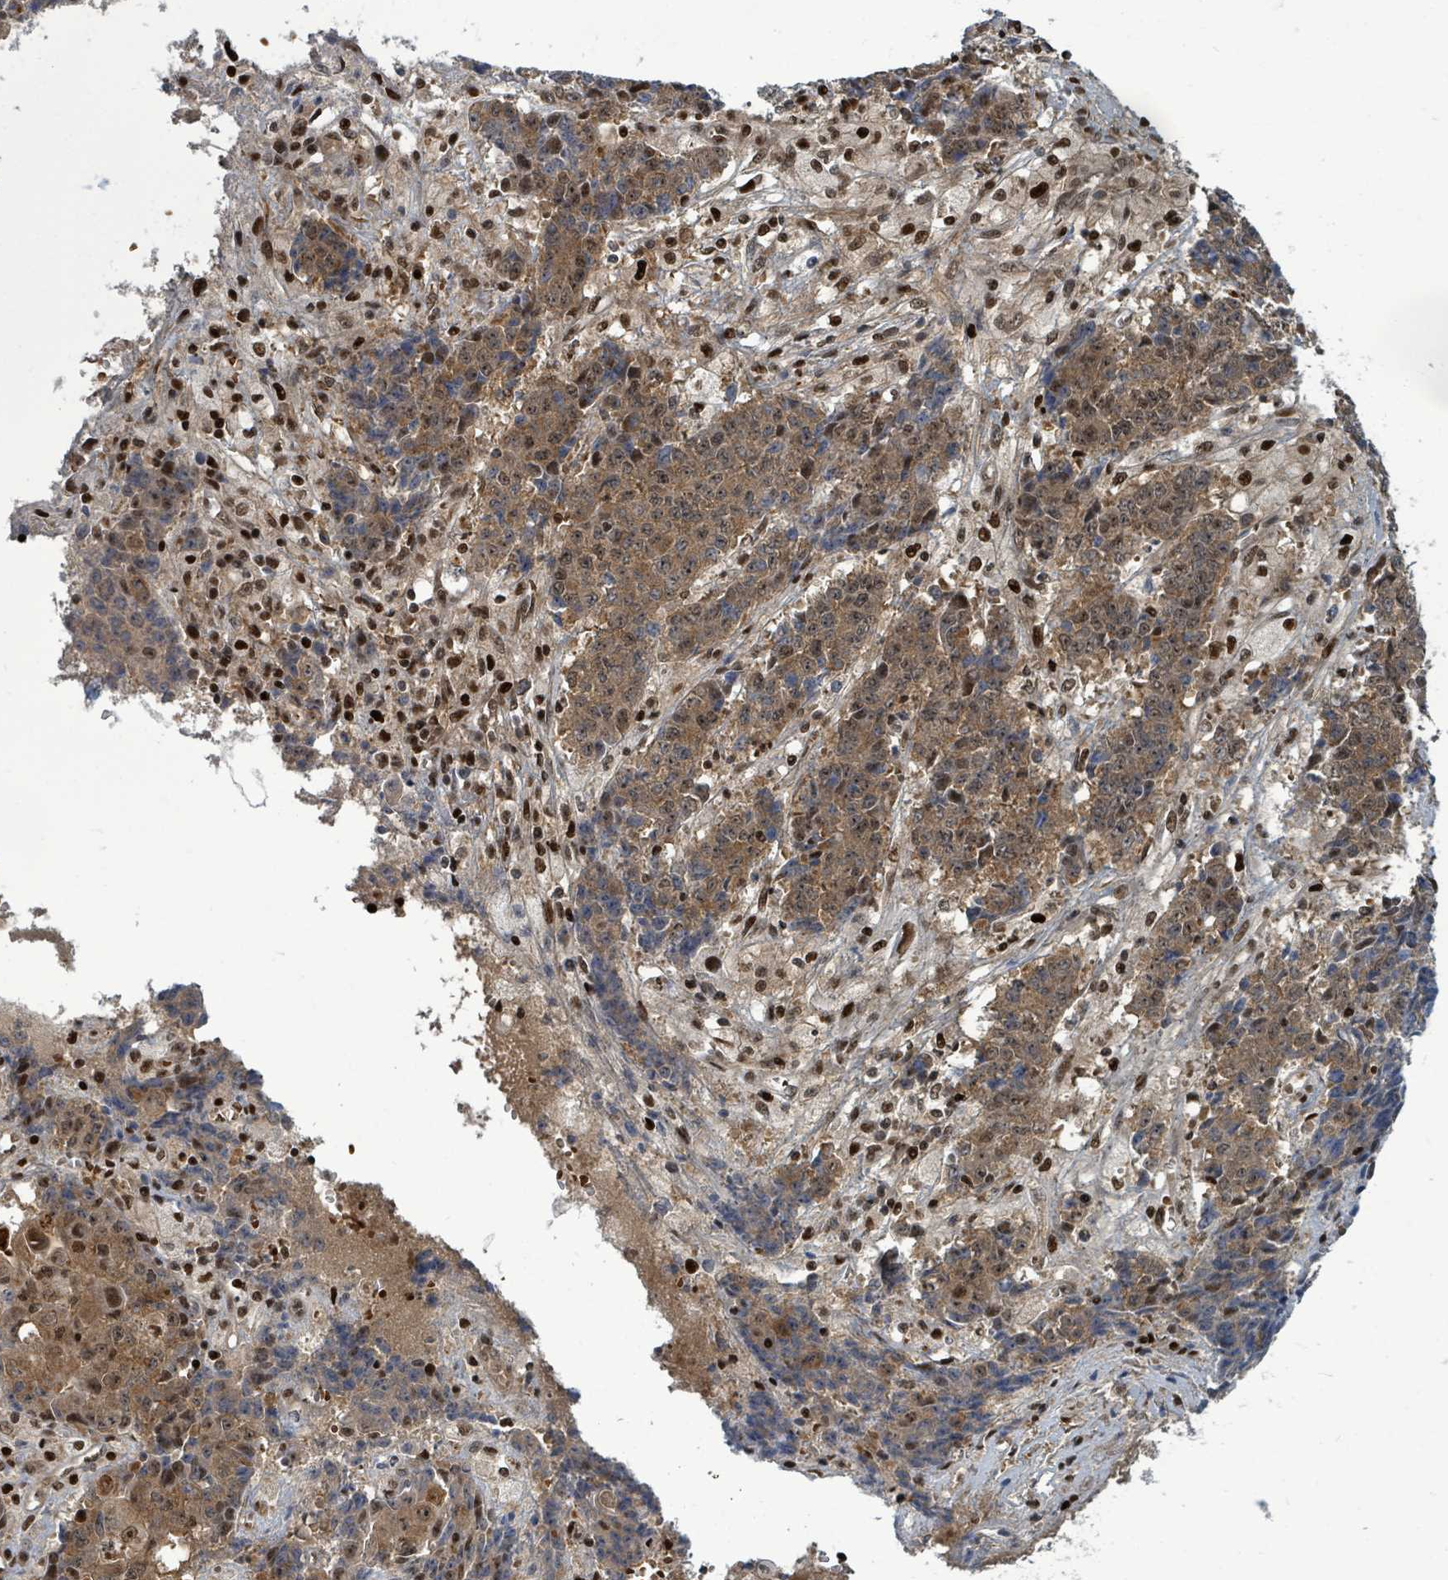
{"staining": {"intensity": "moderate", "quantity": ">75%", "location": "cytoplasmic/membranous,nuclear"}, "tissue": "ovarian cancer", "cell_type": "Tumor cells", "image_type": "cancer", "snomed": [{"axis": "morphology", "description": "Carcinoma, endometroid"}, {"axis": "topography", "description": "Ovary"}], "caption": "Immunohistochemical staining of human endometroid carcinoma (ovarian) demonstrates medium levels of moderate cytoplasmic/membranous and nuclear positivity in approximately >75% of tumor cells.", "gene": "TRDMT1", "patient": {"sex": "female", "age": 42}}